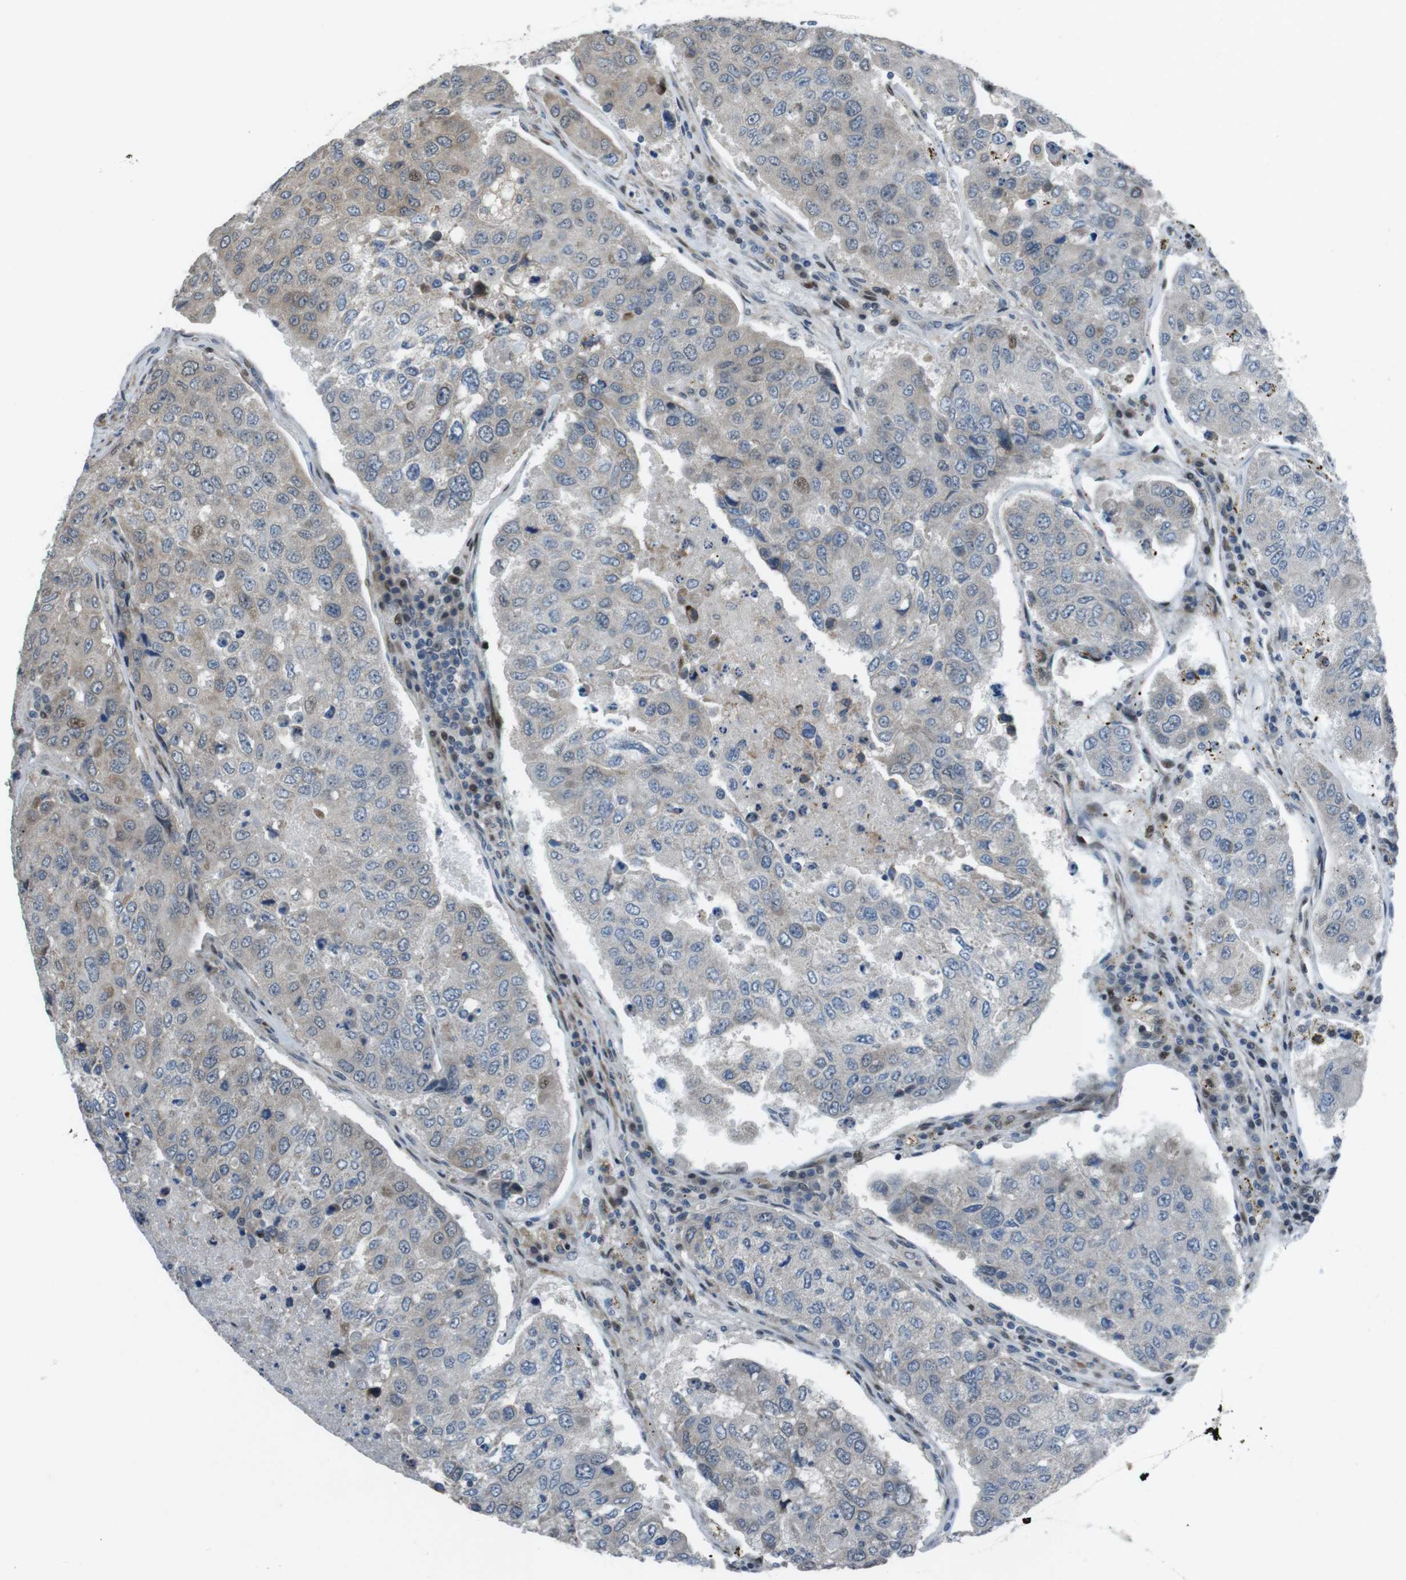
{"staining": {"intensity": "weak", "quantity": "<25%", "location": "nuclear"}, "tissue": "urothelial cancer", "cell_type": "Tumor cells", "image_type": "cancer", "snomed": [{"axis": "morphology", "description": "Urothelial carcinoma, High grade"}, {"axis": "topography", "description": "Lymph node"}, {"axis": "topography", "description": "Urinary bladder"}], "caption": "Tumor cells are negative for protein expression in human urothelial cancer. The staining was performed using DAB (3,3'-diaminobenzidine) to visualize the protein expression in brown, while the nuclei were stained in blue with hematoxylin (Magnification: 20x).", "gene": "PBRM1", "patient": {"sex": "male", "age": 51}}